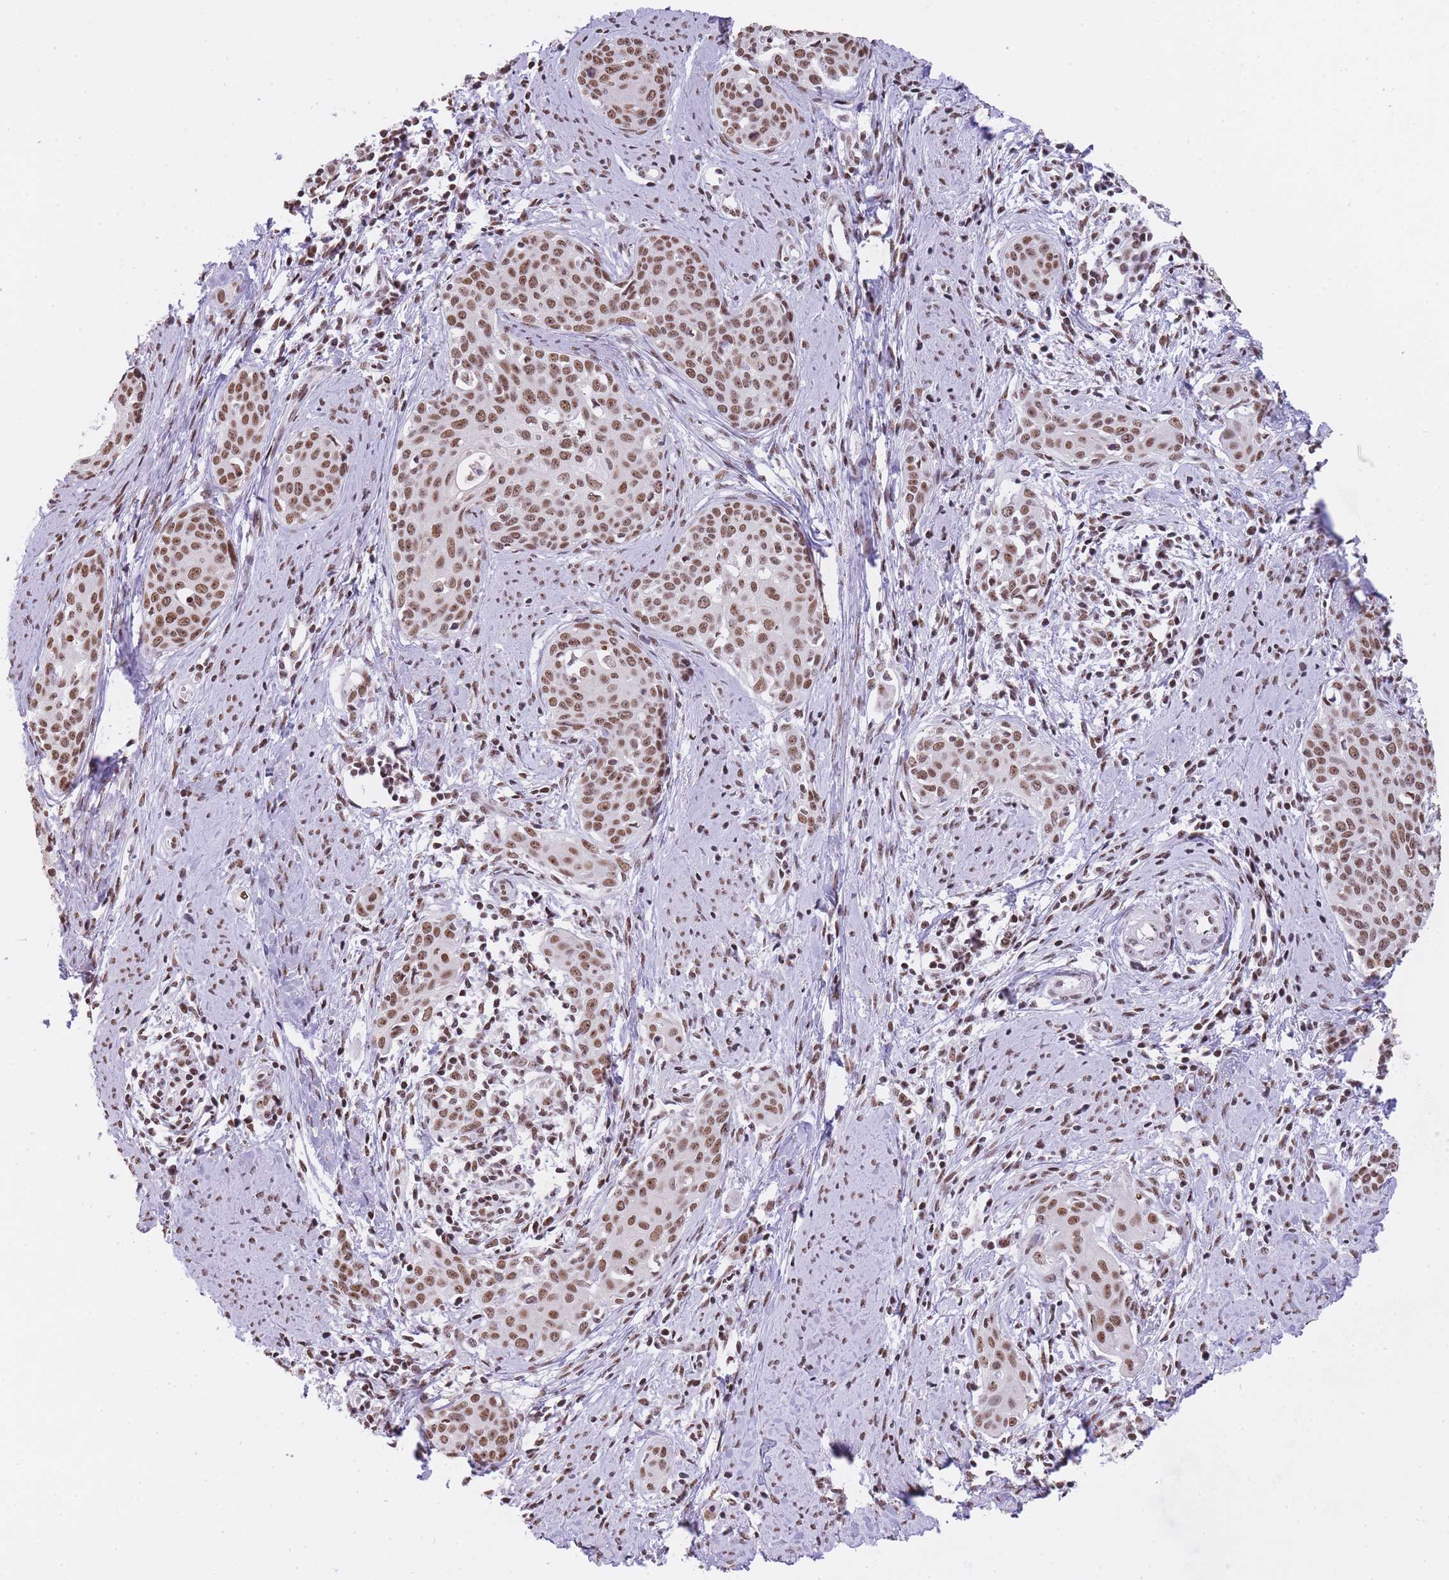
{"staining": {"intensity": "moderate", "quantity": ">75%", "location": "nuclear"}, "tissue": "cervical cancer", "cell_type": "Tumor cells", "image_type": "cancer", "snomed": [{"axis": "morphology", "description": "Squamous cell carcinoma, NOS"}, {"axis": "topography", "description": "Cervix"}], "caption": "Immunohistochemical staining of squamous cell carcinoma (cervical) exhibits moderate nuclear protein expression in approximately >75% of tumor cells.", "gene": "EVC2", "patient": {"sex": "female", "age": 46}}